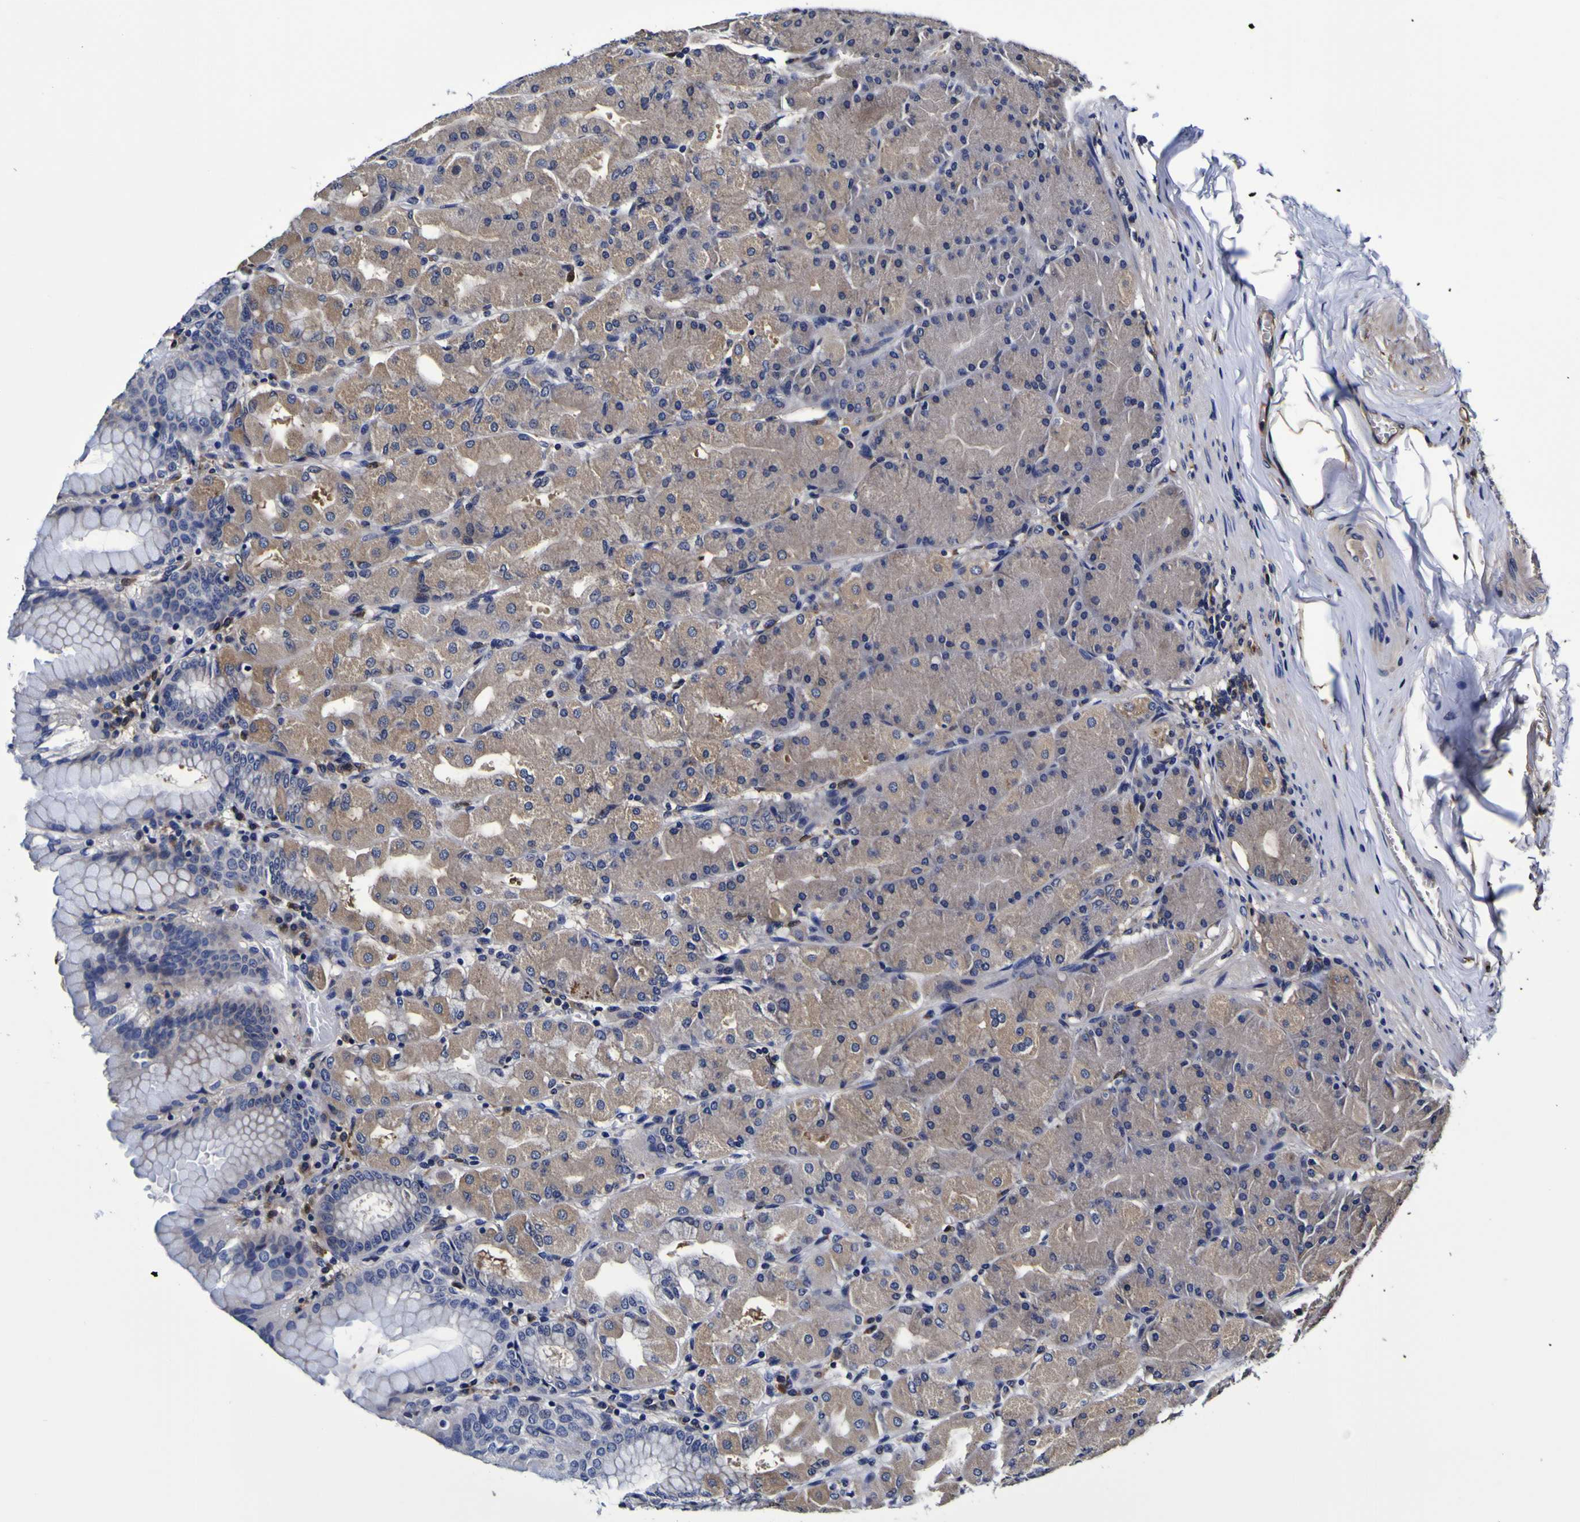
{"staining": {"intensity": "weak", "quantity": "25%-75%", "location": "cytoplasmic/membranous"}, "tissue": "stomach", "cell_type": "Glandular cells", "image_type": "normal", "snomed": [{"axis": "morphology", "description": "Normal tissue, NOS"}, {"axis": "topography", "description": "Stomach, upper"}], "caption": "Protein staining by IHC demonstrates weak cytoplasmic/membranous positivity in approximately 25%-75% of glandular cells in normal stomach.", "gene": "GPX1", "patient": {"sex": "female", "age": 56}}